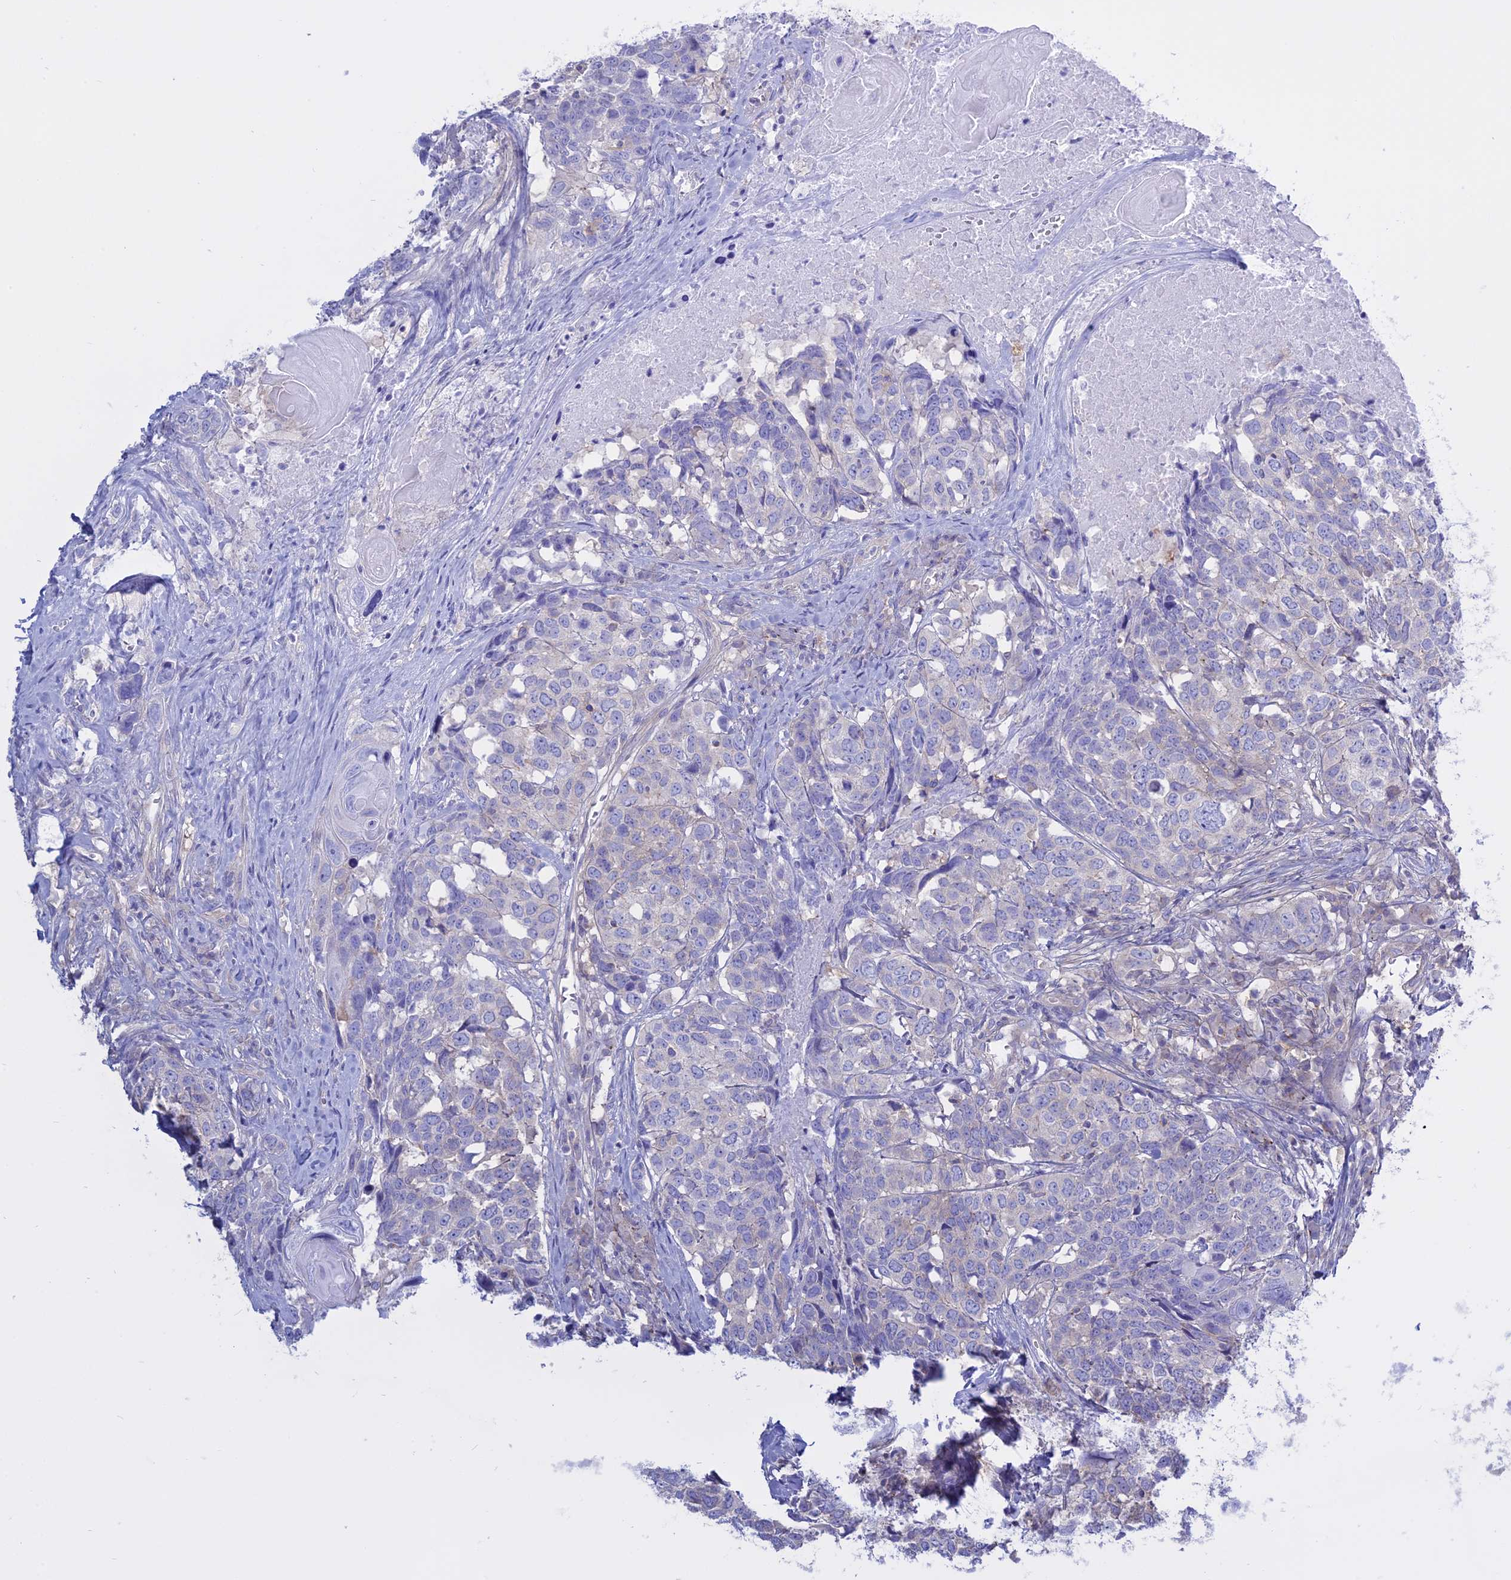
{"staining": {"intensity": "negative", "quantity": "none", "location": "none"}, "tissue": "head and neck cancer", "cell_type": "Tumor cells", "image_type": "cancer", "snomed": [{"axis": "morphology", "description": "Squamous cell carcinoma, NOS"}, {"axis": "topography", "description": "Head-Neck"}], "caption": "Immunohistochemical staining of squamous cell carcinoma (head and neck) displays no significant expression in tumor cells.", "gene": "AHCYL1", "patient": {"sex": "male", "age": 66}}